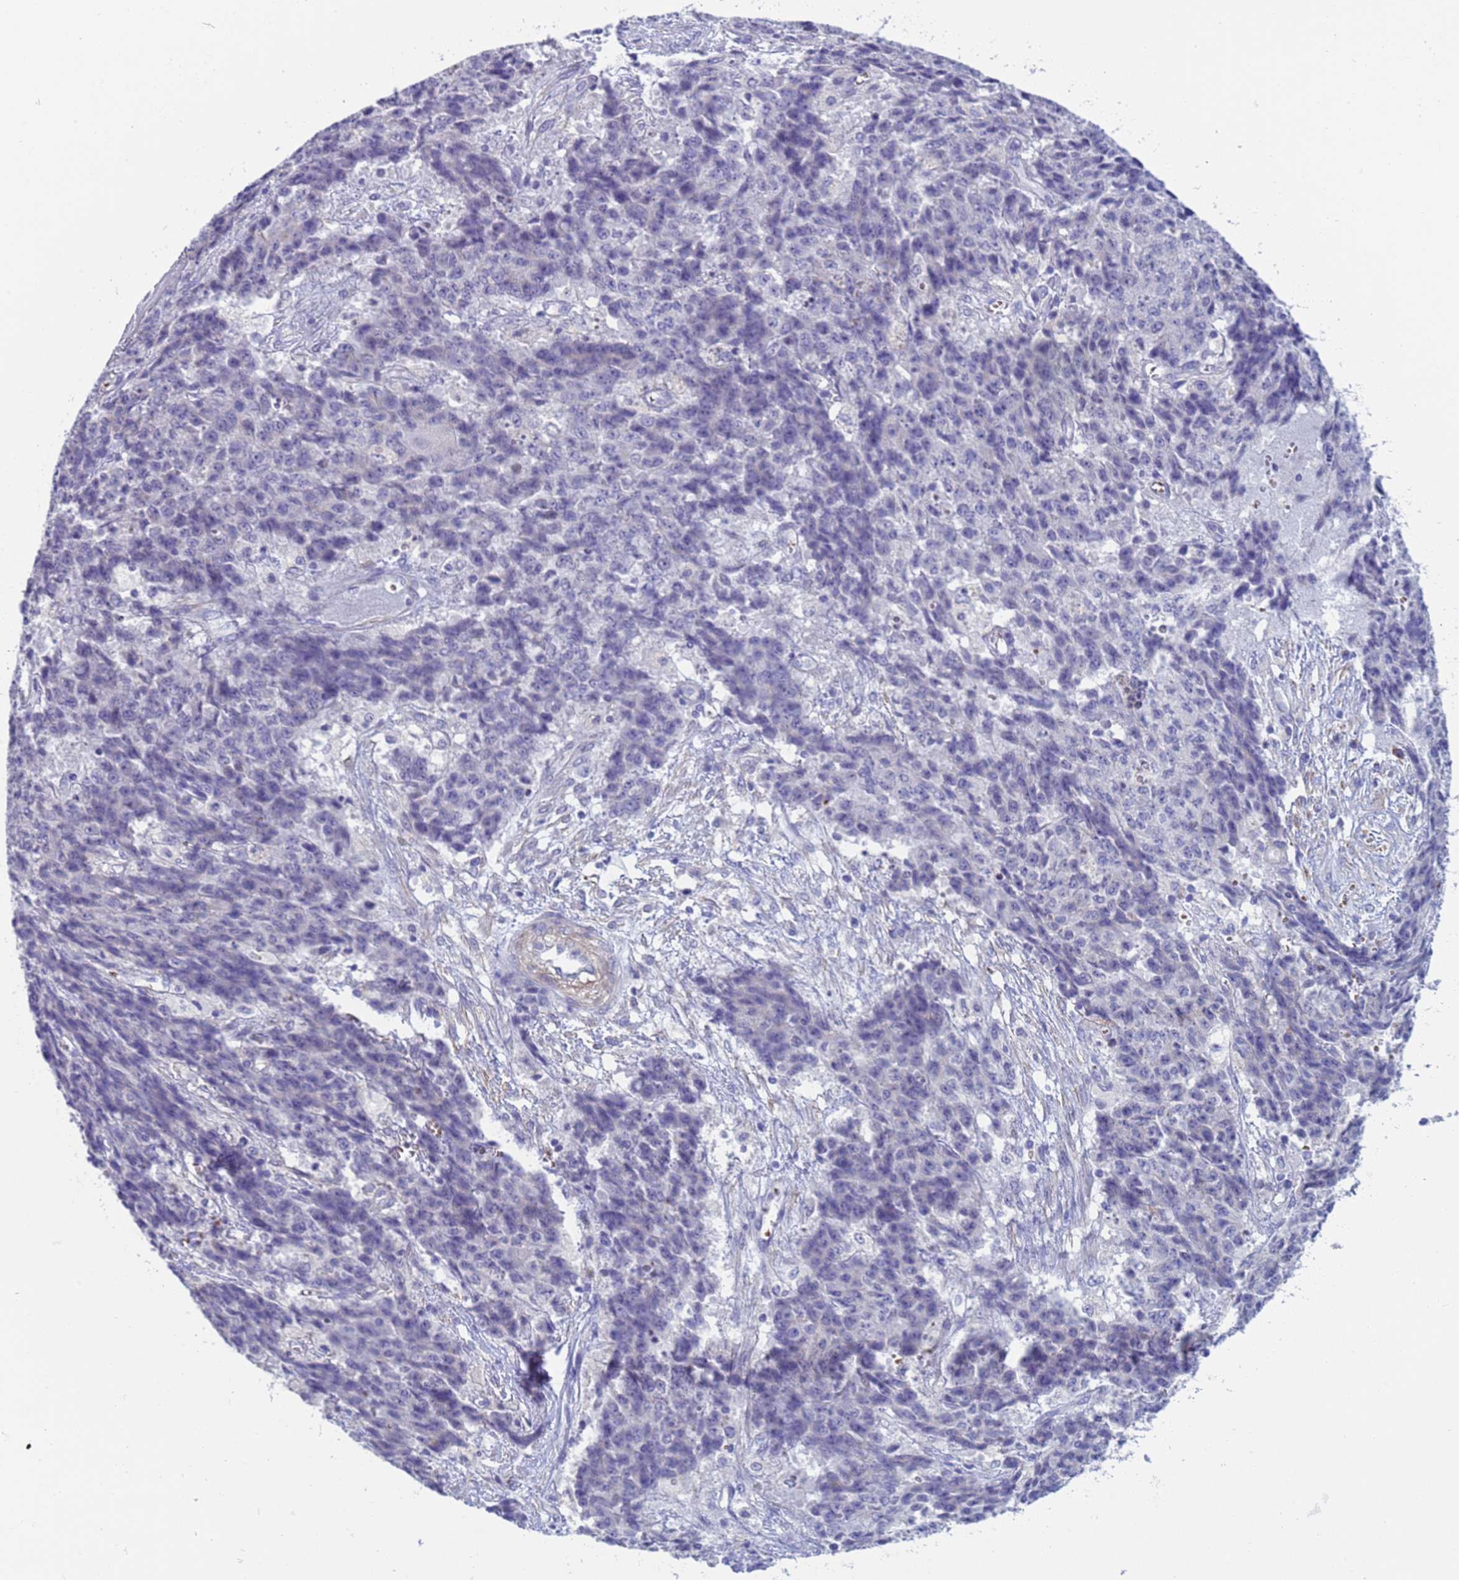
{"staining": {"intensity": "negative", "quantity": "none", "location": "none"}, "tissue": "ovarian cancer", "cell_type": "Tumor cells", "image_type": "cancer", "snomed": [{"axis": "morphology", "description": "Carcinoma, endometroid"}, {"axis": "topography", "description": "Ovary"}], "caption": "The micrograph displays no significant expression in tumor cells of ovarian cancer (endometroid carcinoma). (DAB (3,3'-diaminobenzidine) immunohistochemistry (IHC), high magnification).", "gene": "KBTBD3", "patient": {"sex": "female", "age": 42}}